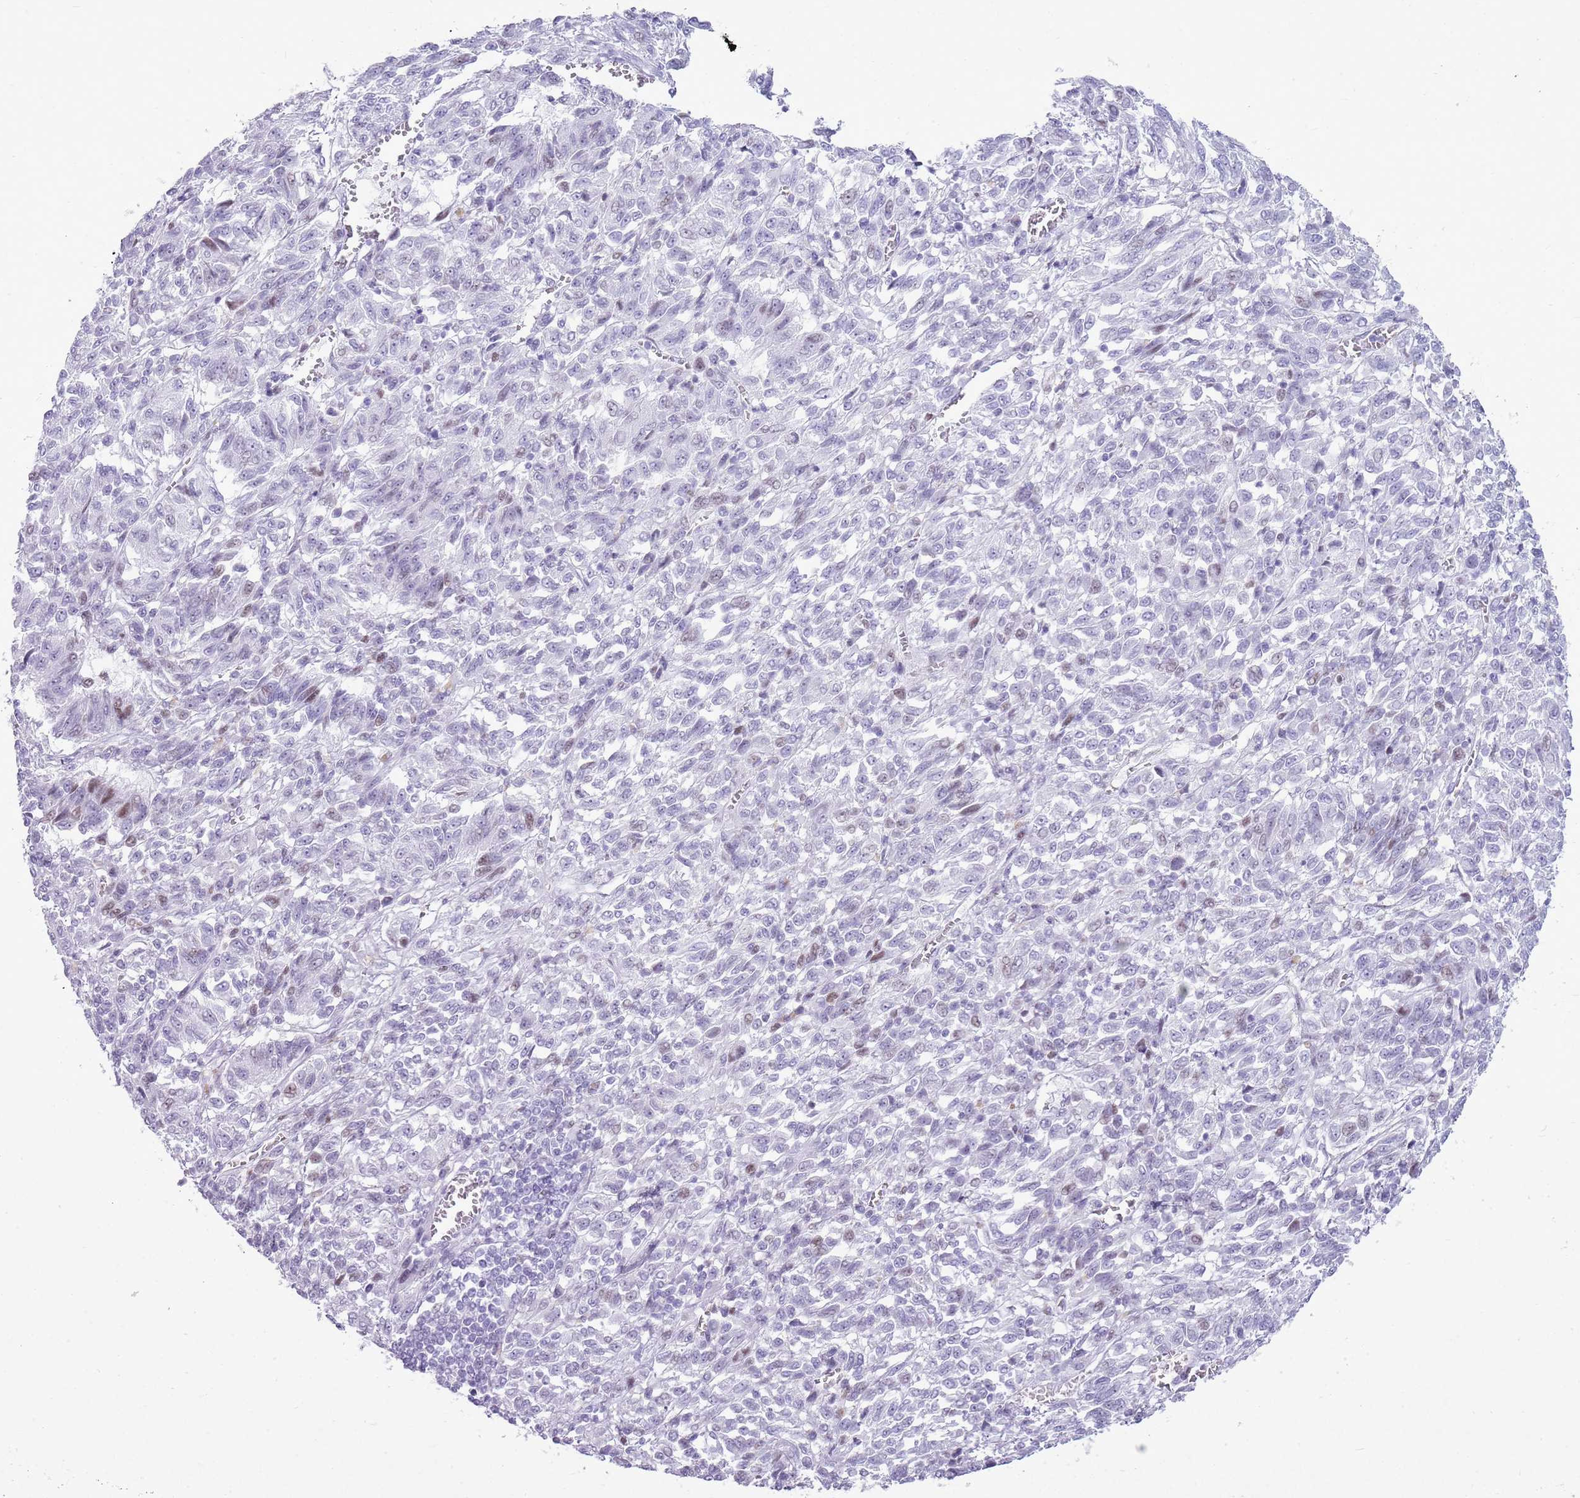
{"staining": {"intensity": "negative", "quantity": "none", "location": "none"}, "tissue": "melanoma", "cell_type": "Tumor cells", "image_type": "cancer", "snomed": [{"axis": "morphology", "description": "Malignant melanoma, Metastatic site"}, {"axis": "topography", "description": "Lung"}], "caption": "Tumor cells are negative for brown protein staining in malignant melanoma (metastatic site).", "gene": "ASIP", "patient": {"sex": "male", "age": 64}}